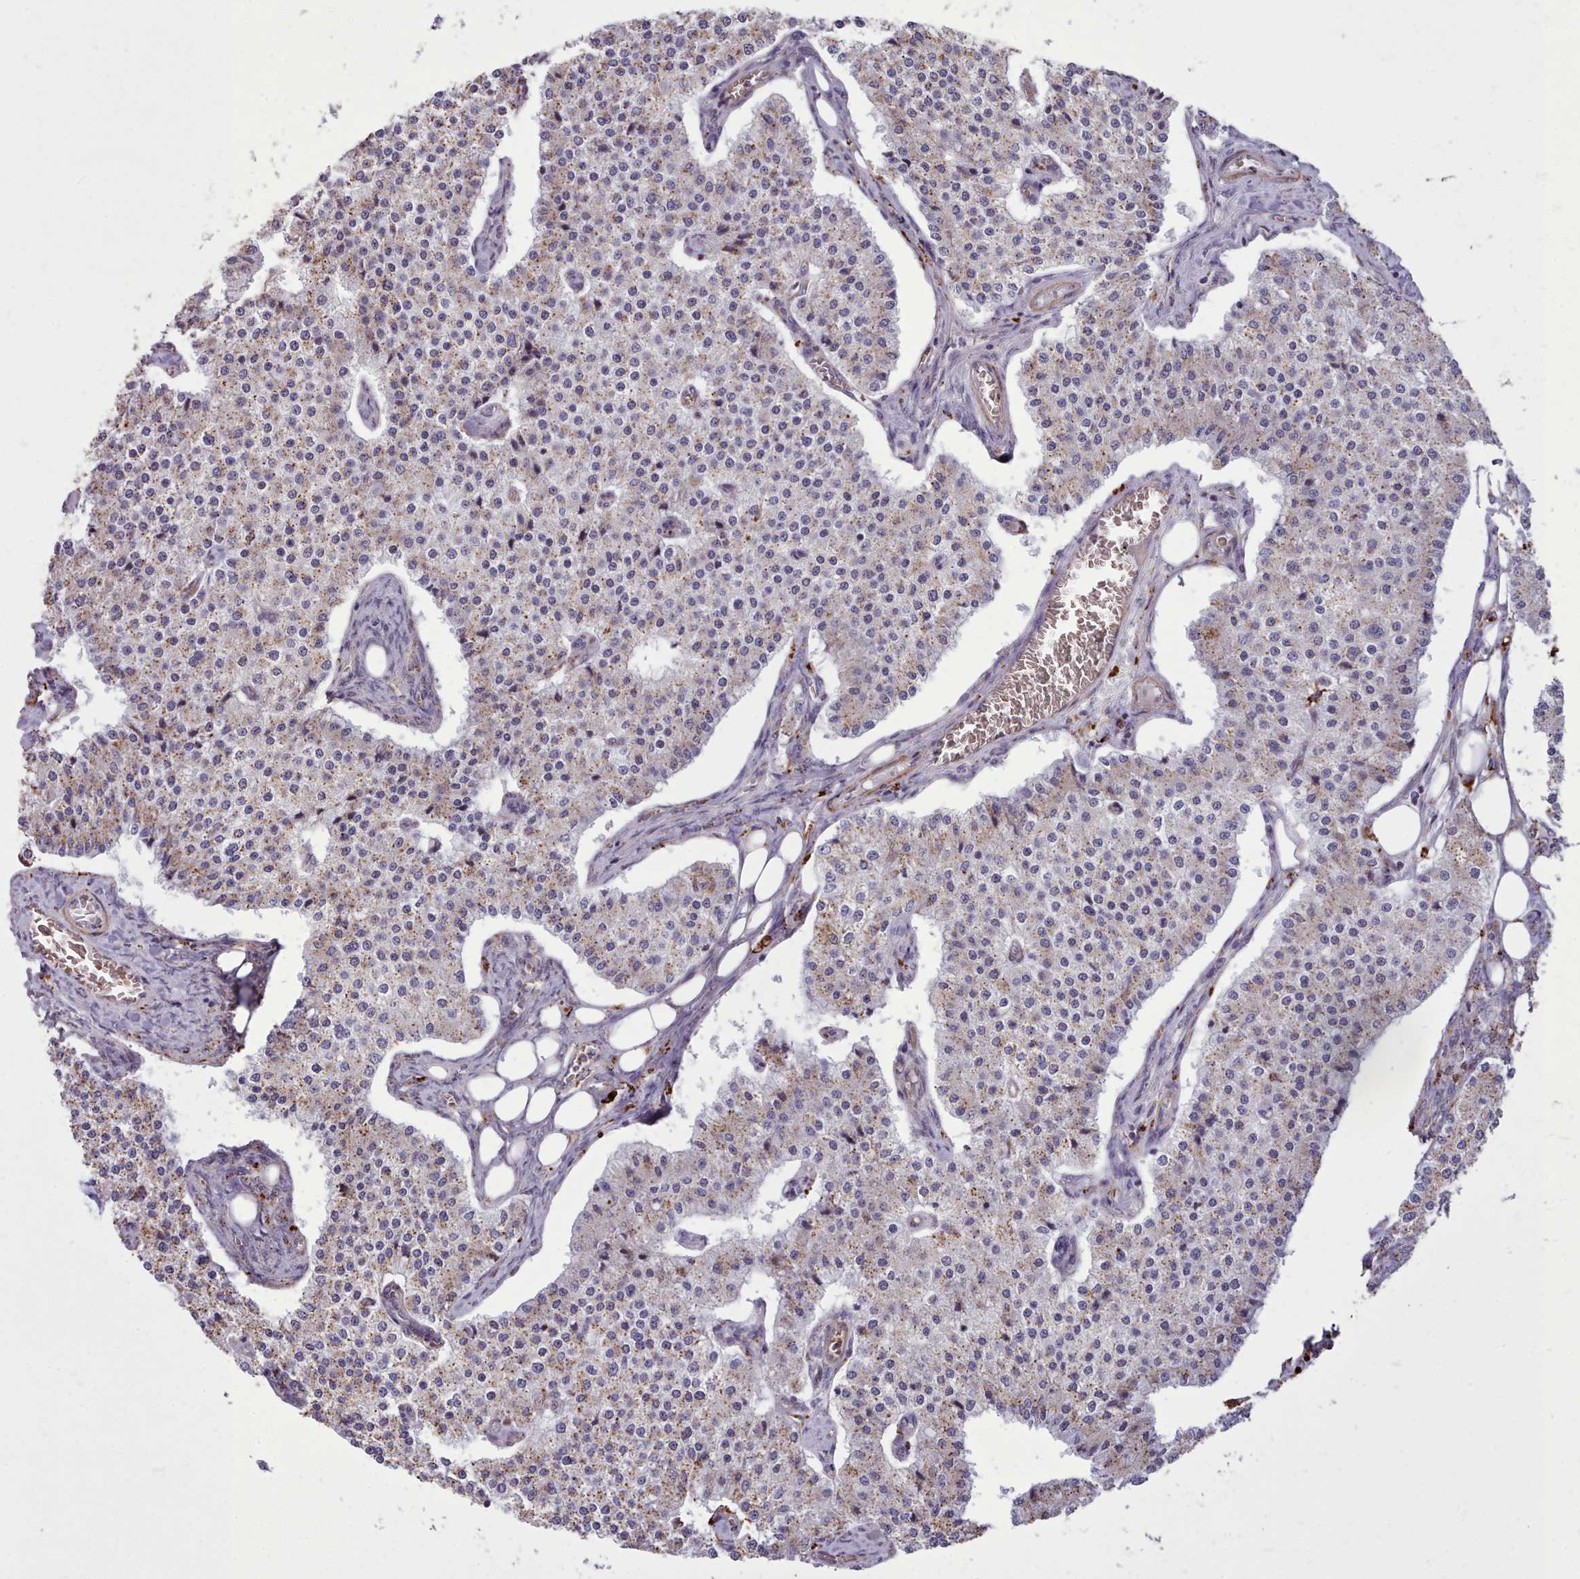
{"staining": {"intensity": "weak", "quantity": "<25%", "location": "cytoplasmic/membranous"}, "tissue": "carcinoid", "cell_type": "Tumor cells", "image_type": "cancer", "snomed": [{"axis": "morphology", "description": "Carcinoid, malignant, NOS"}, {"axis": "topography", "description": "Colon"}], "caption": "The micrograph reveals no significant expression in tumor cells of malignant carcinoid.", "gene": "PACSIN3", "patient": {"sex": "female", "age": 52}}